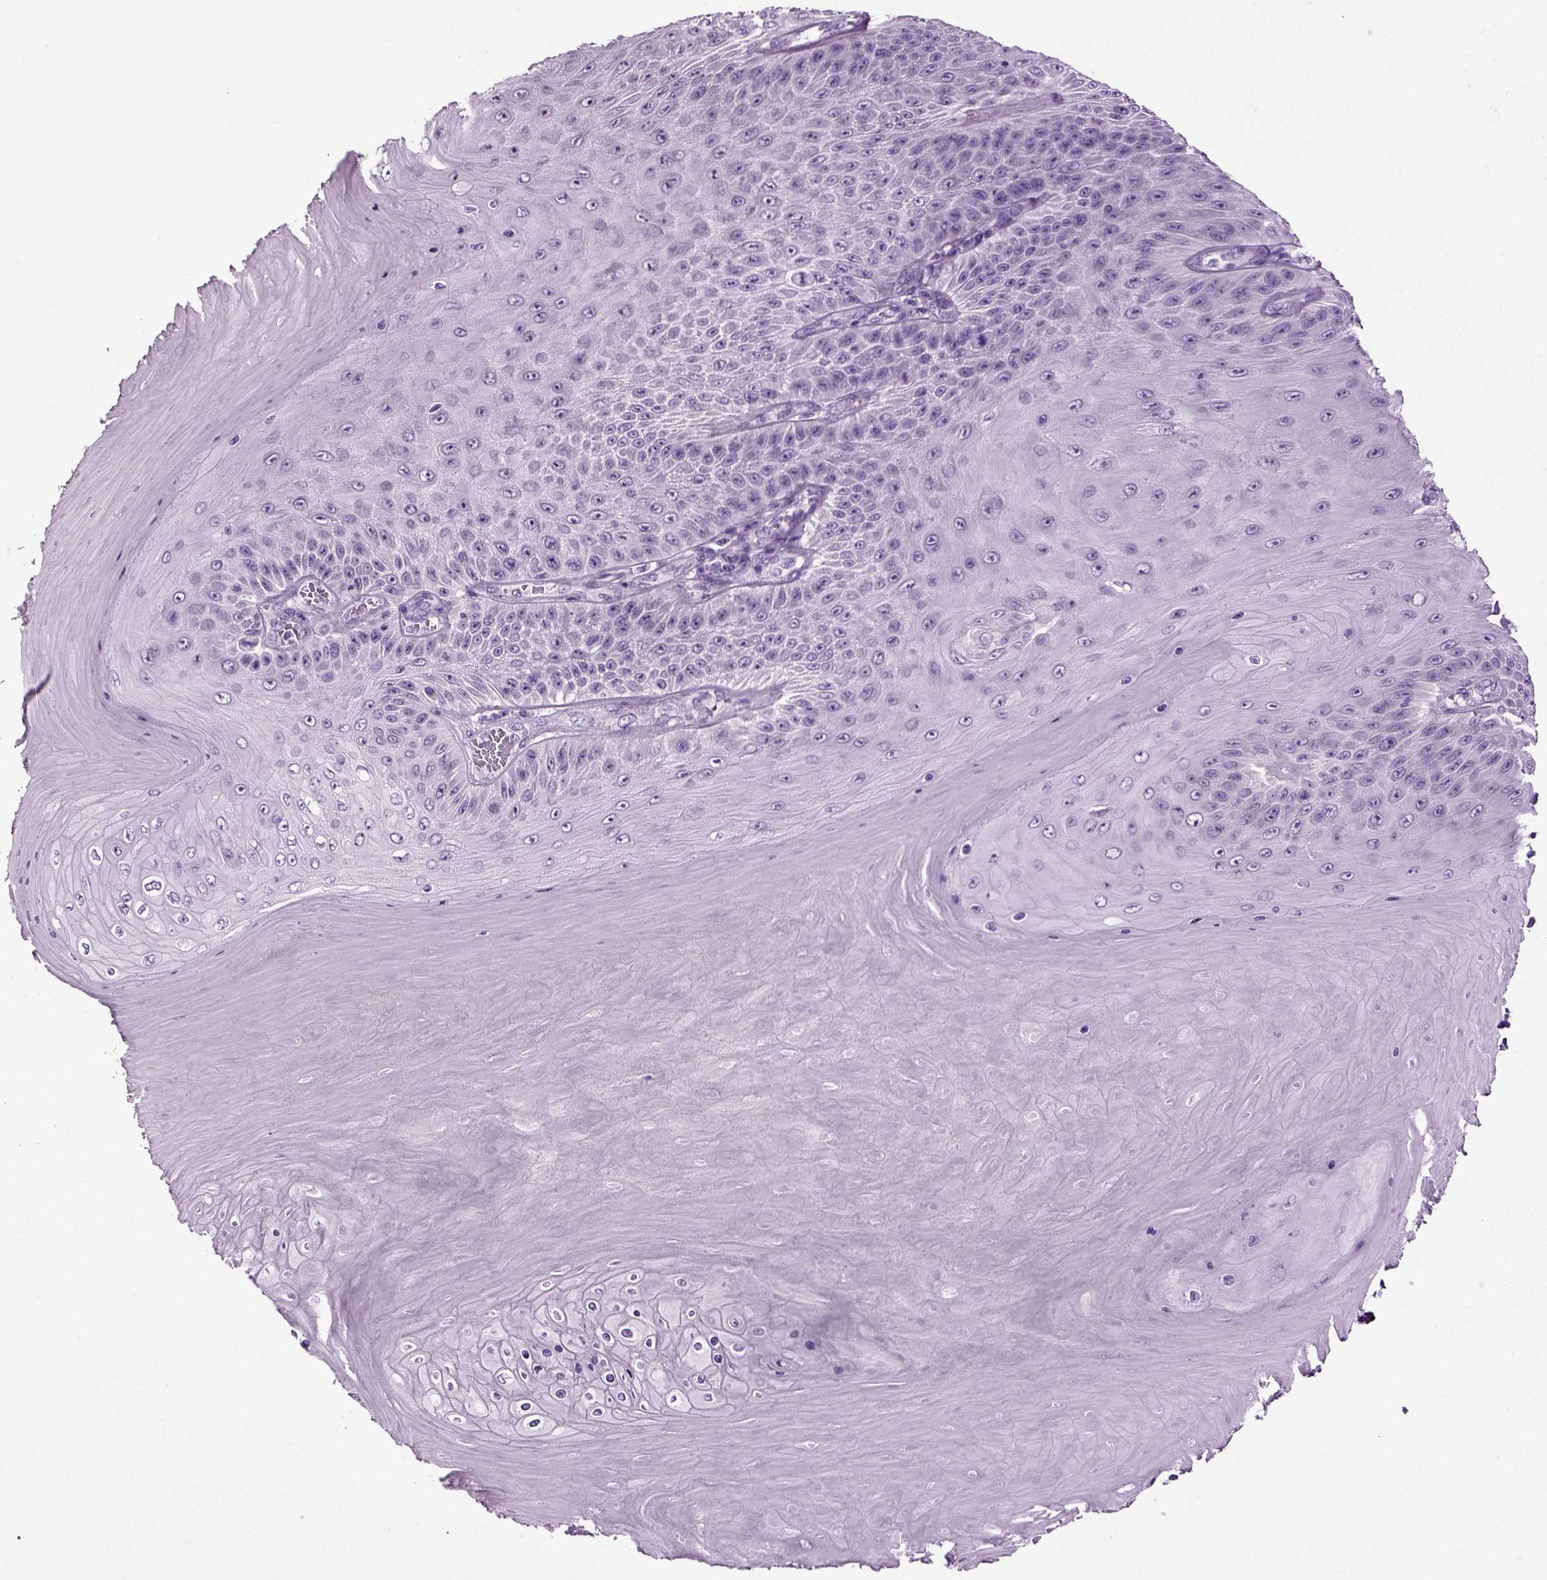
{"staining": {"intensity": "negative", "quantity": "none", "location": "none"}, "tissue": "skin cancer", "cell_type": "Tumor cells", "image_type": "cancer", "snomed": [{"axis": "morphology", "description": "Squamous cell carcinoma, NOS"}, {"axis": "topography", "description": "Skin"}], "caption": "A photomicrograph of squamous cell carcinoma (skin) stained for a protein shows no brown staining in tumor cells.", "gene": "DNAH10", "patient": {"sex": "male", "age": 62}}